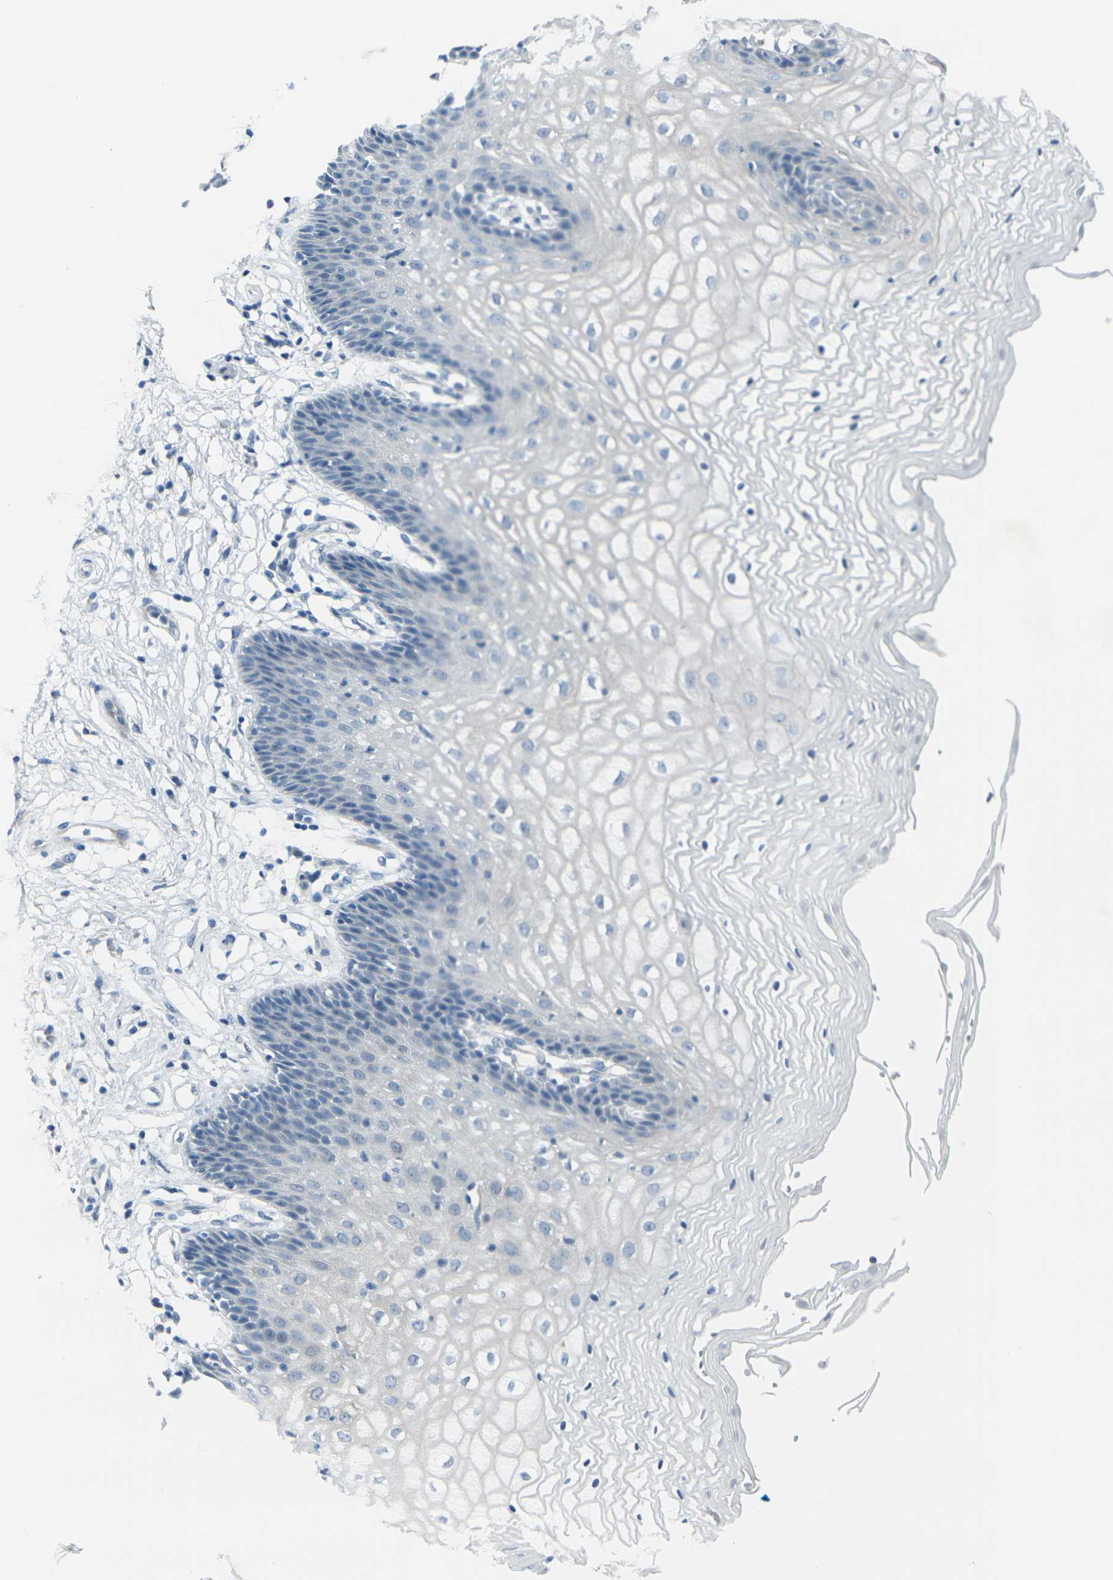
{"staining": {"intensity": "negative", "quantity": "none", "location": "none"}, "tissue": "vagina", "cell_type": "Squamous epithelial cells", "image_type": "normal", "snomed": [{"axis": "morphology", "description": "Normal tissue, NOS"}, {"axis": "topography", "description": "Vagina"}], "caption": "DAB immunohistochemical staining of benign vagina shows no significant expression in squamous epithelial cells. (DAB (3,3'-diaminobenzidine) immunohistochemistry visualized using brightfield microscopy, high magnification).", "gene": "ANKRD46", "patient": {"sex": "female", "age": 34}}